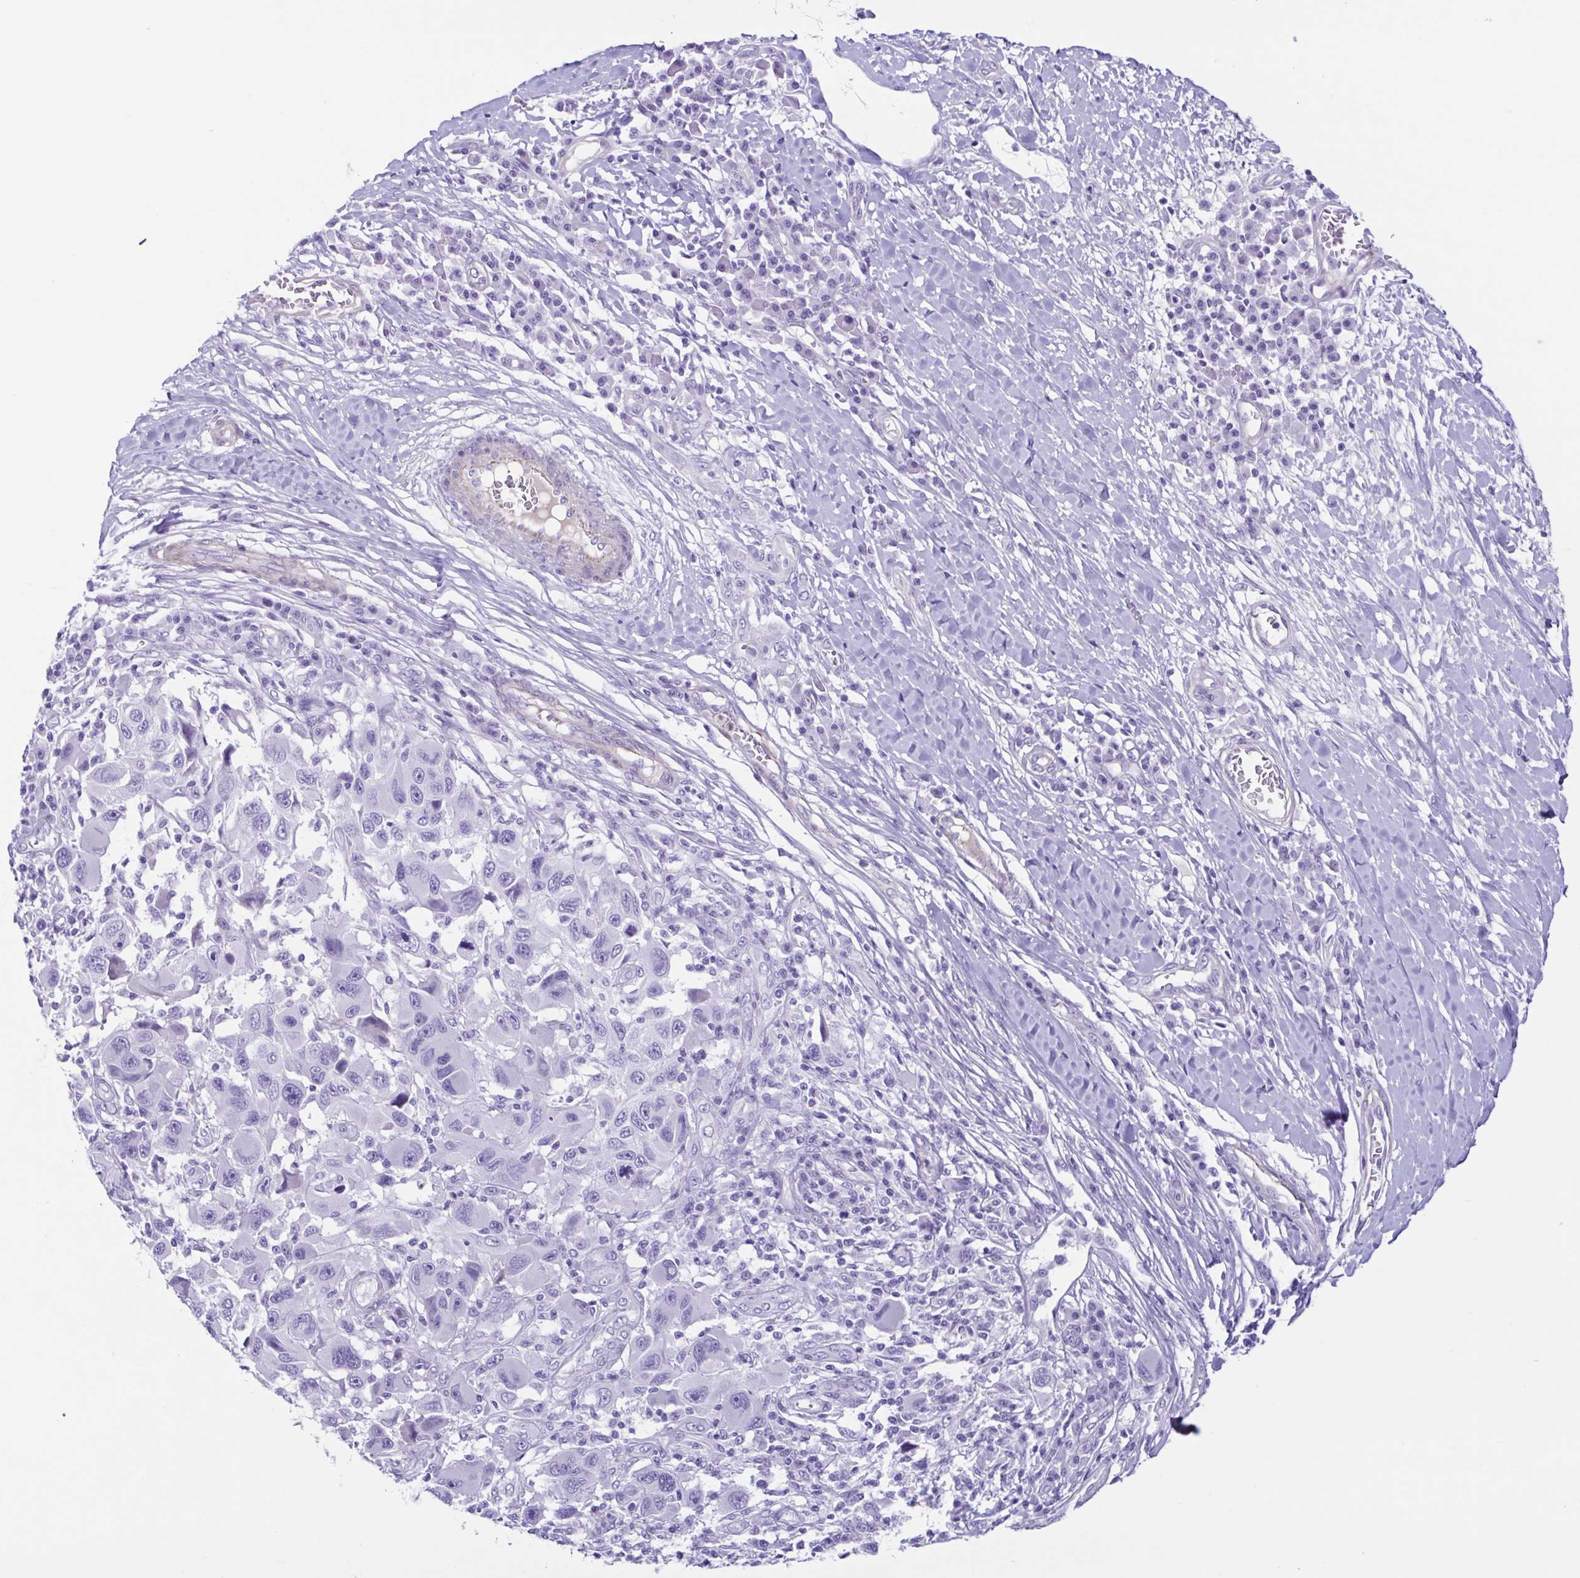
{"staining": {"intensity": "negative", "quantity": "none", "location": "none"}, "tissue": "melanoma", "cell_type": "Tumor cells", "image_type": "cancer", "snomed": [{"axis": "morphology", "description": "Malignant melanoma, NOS"}, {"axis": "topography", "description": "Skin"}], "caption": "An image of melanoma stained for a protein demonstrates no brown staining in tumor cells. (DAB IHC, high magnification).", "gene": "CYP11B1", "patient": {"sex": "male", "age": 53}}